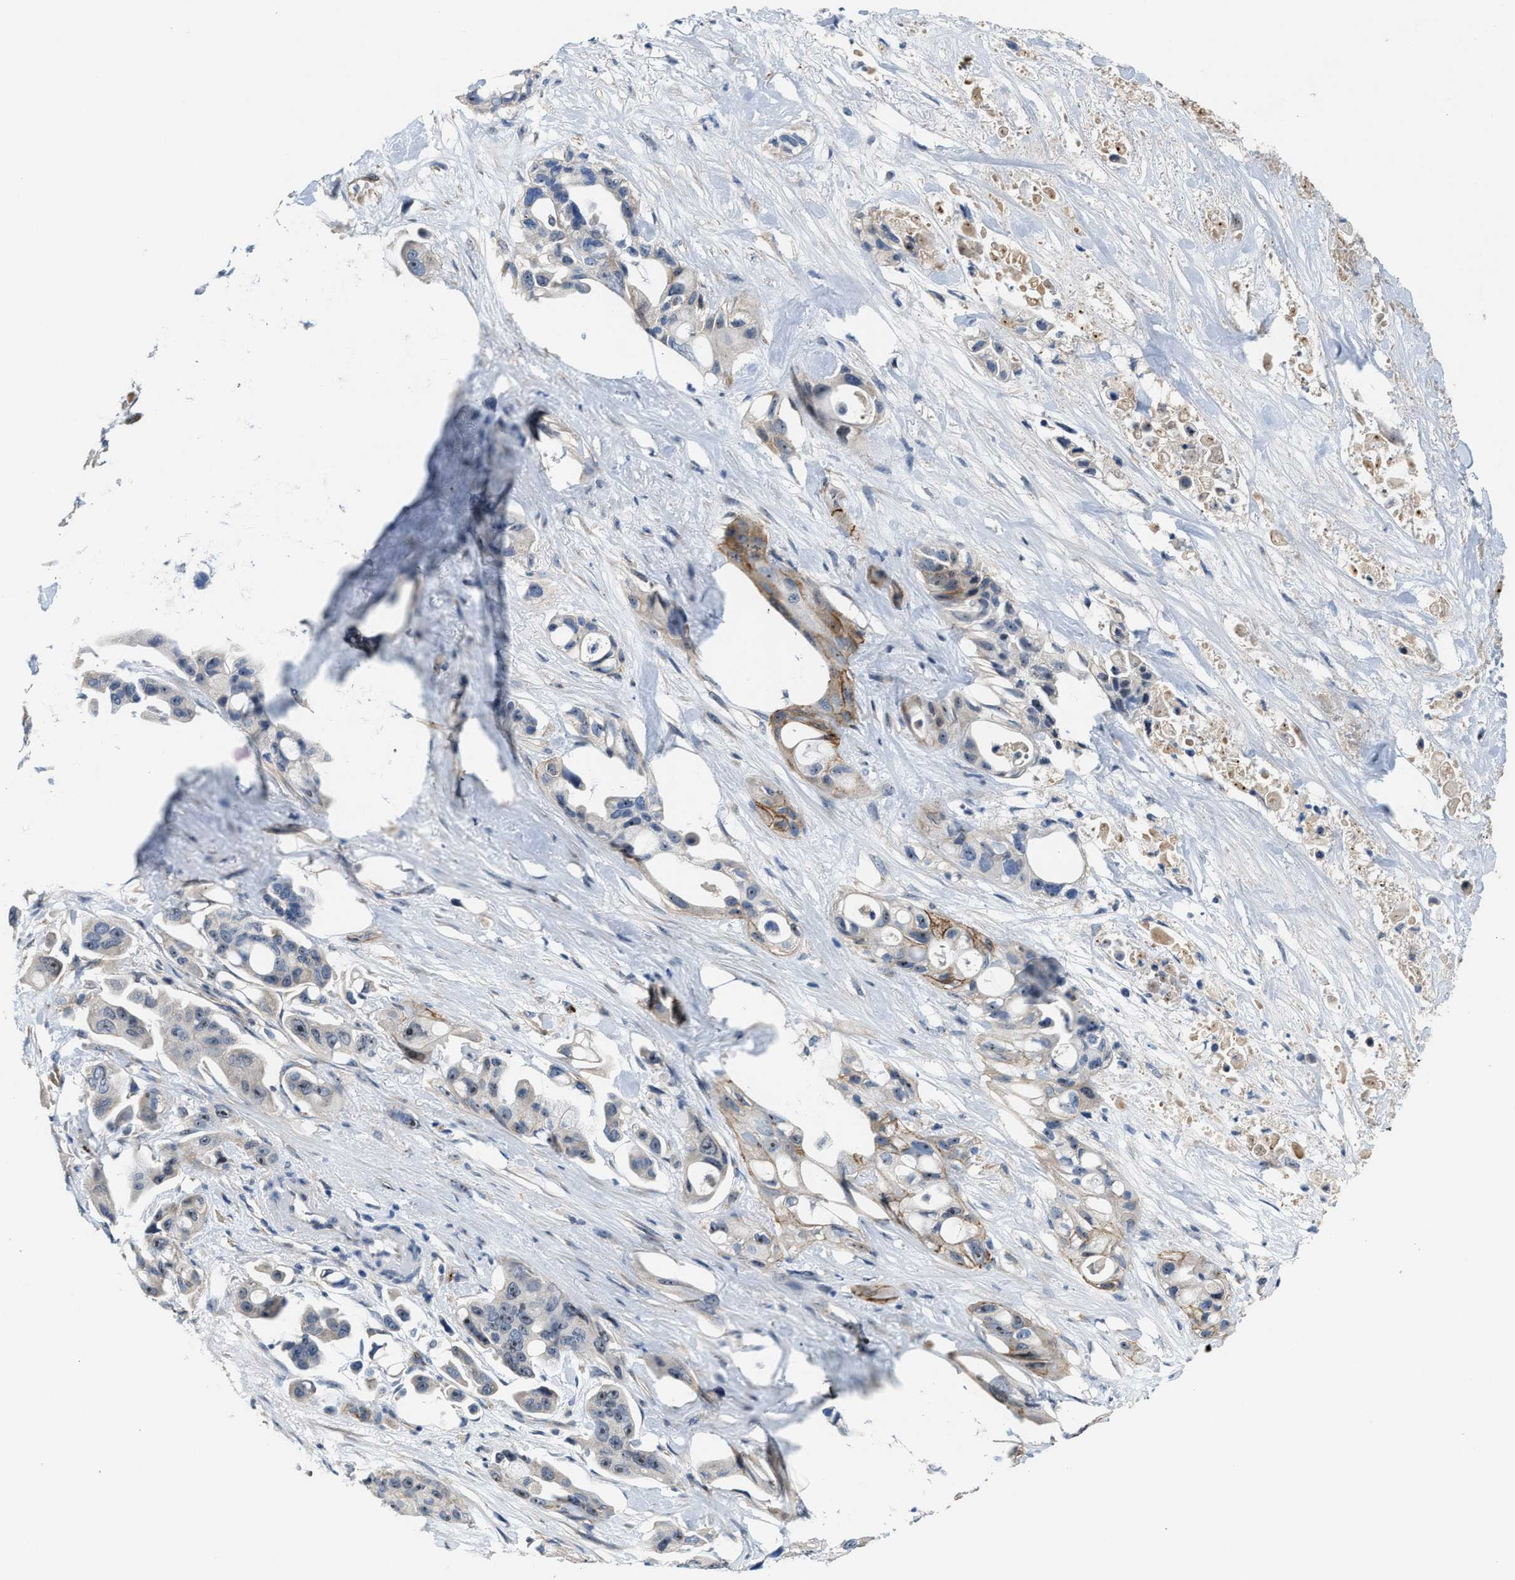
{"staining": {"intensity": "moderate", "quantity": "25%-75%", "location": "cytoplasmic/membranous,nuclear"}, "tissue": "pancreatic cancer", "cell_type": "Tumor cells", "image_type": "cancer", "snomed": [{"axis": "morphology", "description": "Adenocarcinoma, NOS"}, {"axis": "topography", "description": "Pancreas"}], "caption": "IHC staining of pancreatic cancer, which displays medium levels of moderate cytoplasmic/membranous and nuclear positivity in approximately 25%-75% of tumor cells indicating moderate cytoplasmic/membranous and nuclear protein positivity. The staining was performed using DAB (3,3'-diaminobenzidine) (brown) for protein detection and nuclei were counterstained in hematoxylin (blue).", "gene": "ZNF783", "patient": {"sex": "male", "age": 53}}